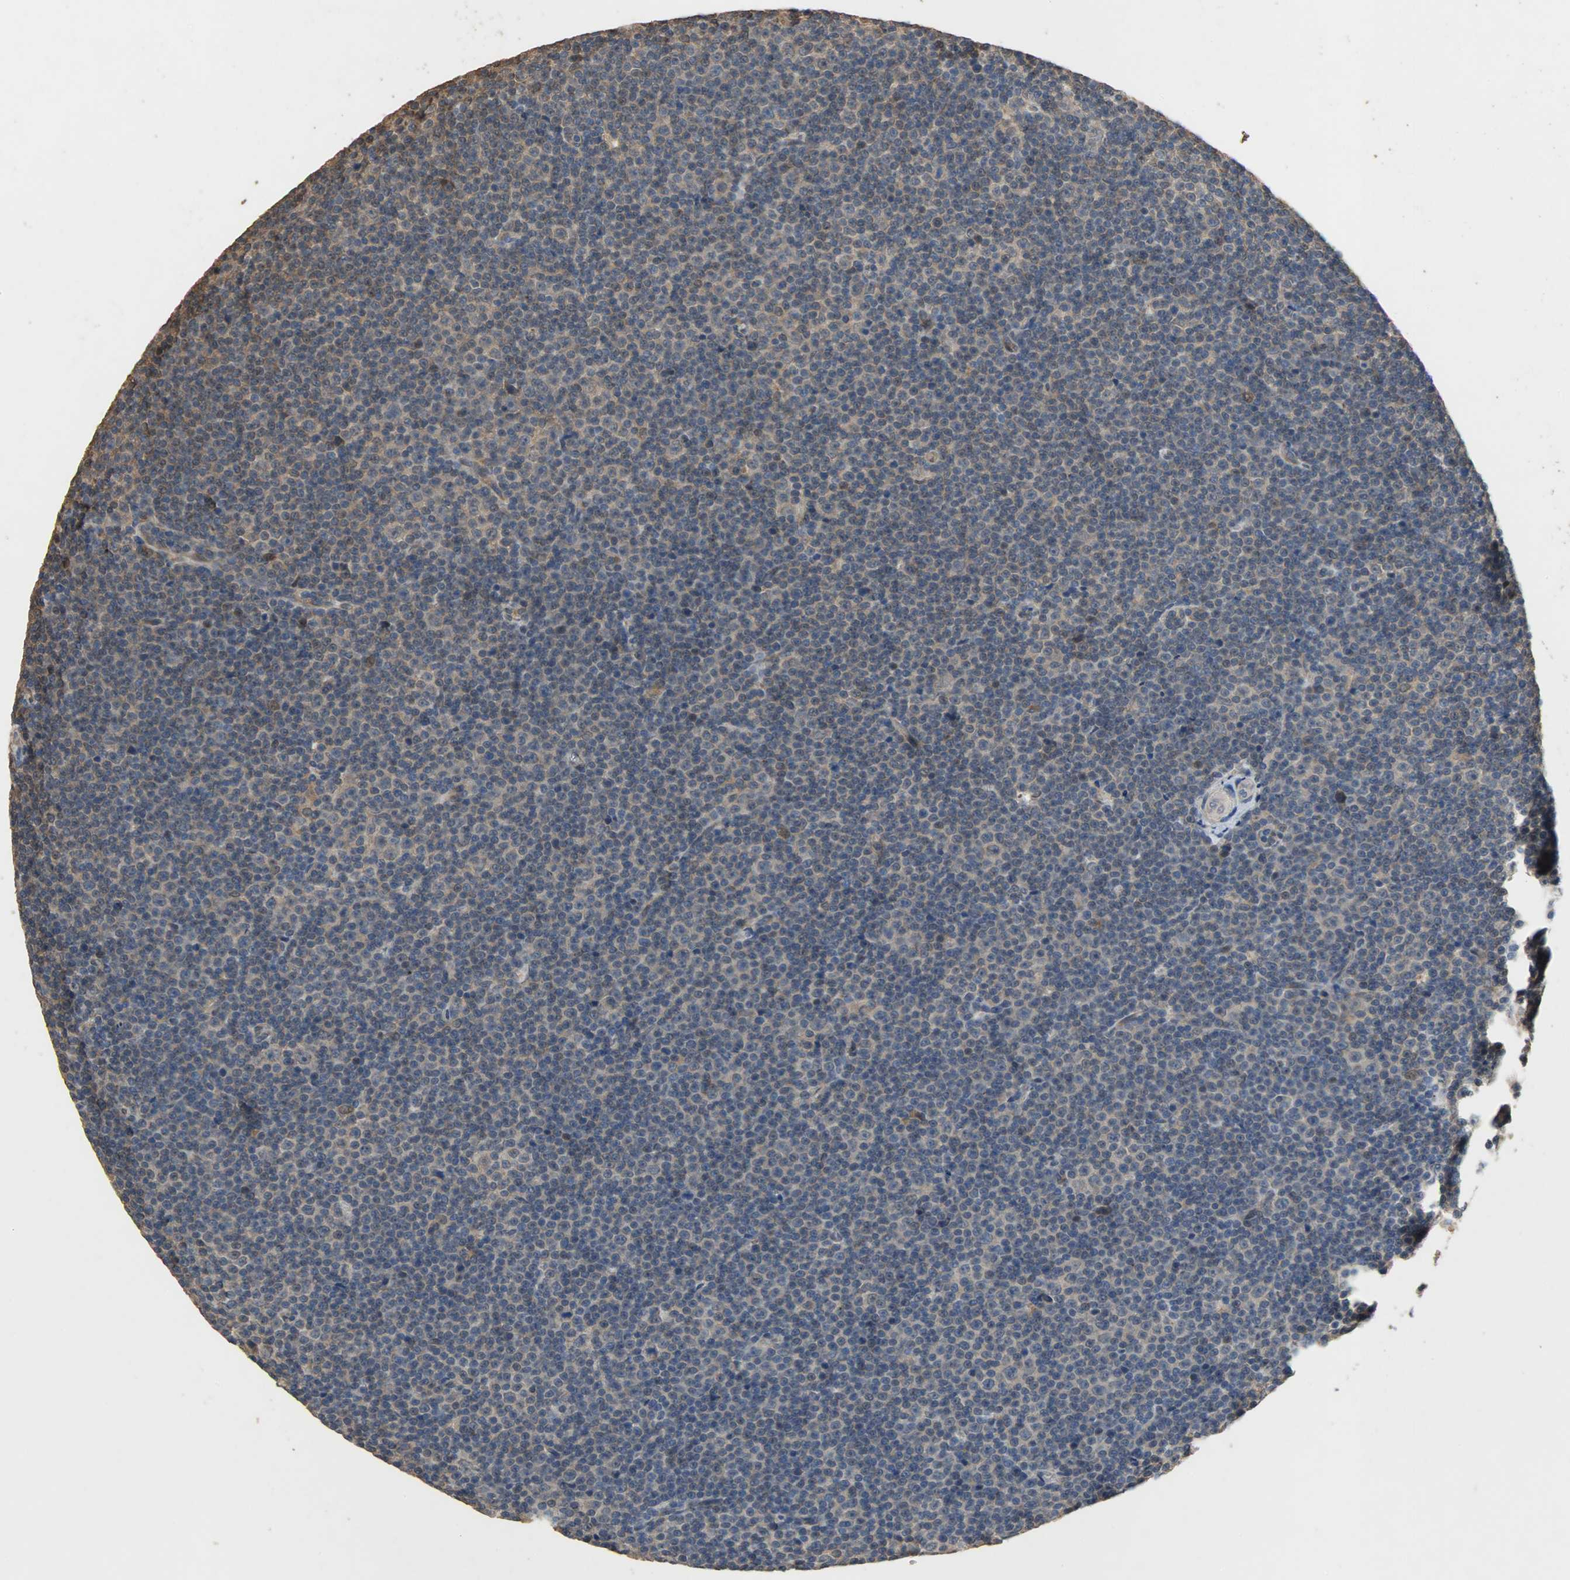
{"staining": {"intensity": "weak", "quantity": ">75%", "location": "cytoplasmic/membranous"}, "tissue": "lymphoma", "cell_type": "Tumor cells", "image_type": "cancer", "snomed": [{"axis": "morphology", "description": "Malignant lymphoma, non-Hodgkin's type, Low grade"}, {"axis": "topography", "description": "Lymph node"}], "caption": "Lymphoma stained for a protein (brown) shows weak cytoplasmic/membranous positive positivity in about >75% of tumor cells.", "gene": "CDKN2C", "patient": {"sex": "female", "age": 67}}